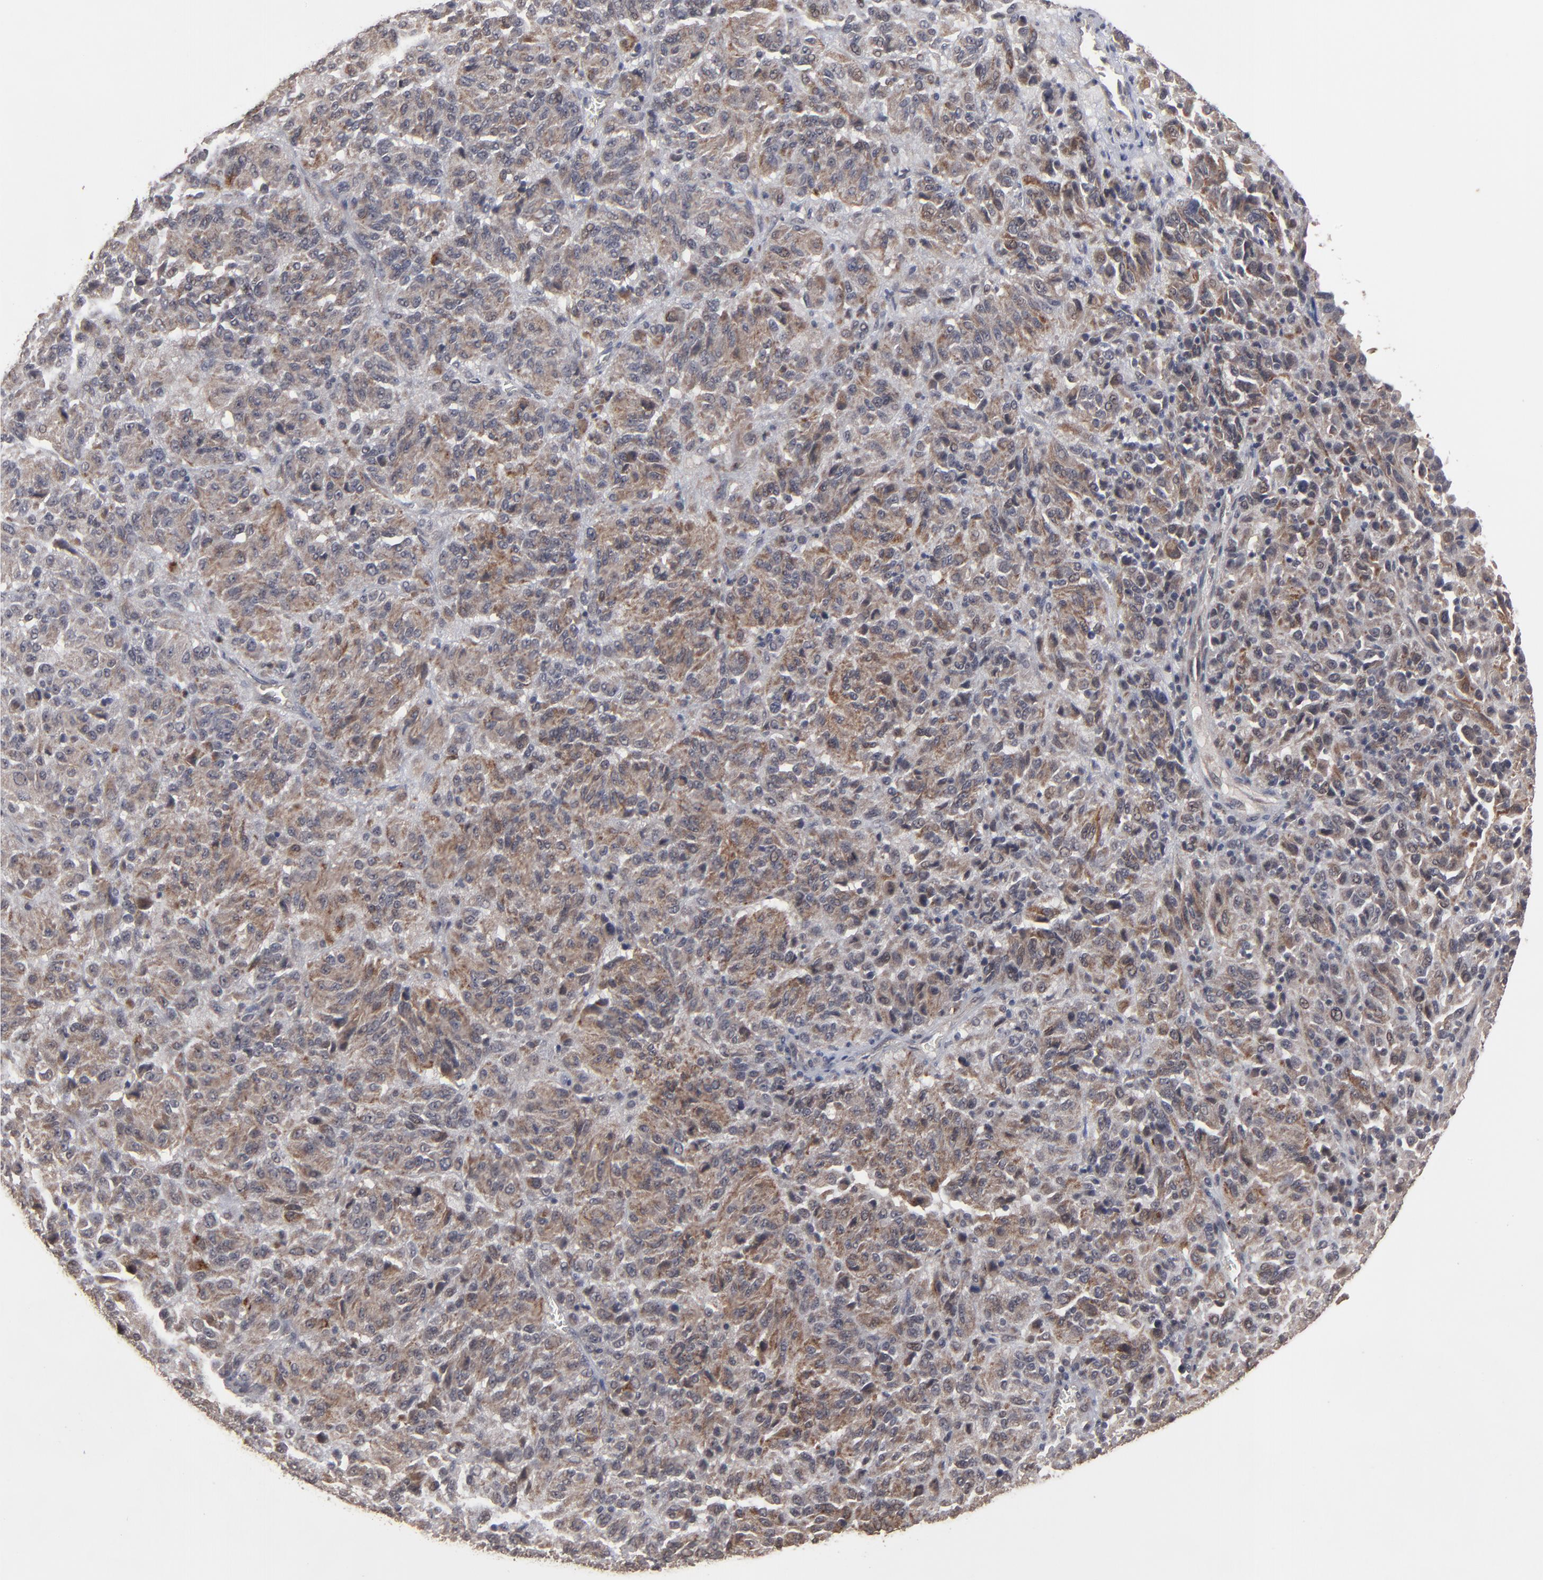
{"staining": {"intensity": "moderate", "quantity": "25%-75%", "location": "cytoplasmic/membranous"}, "tissue": "melanoma", "cell_type": "Tumor cells", "image_type": "cancer", "snomed": [{"axis": "morphology", "description": "Malignant melanoma, Metastatic site"}, {"axis": "topography", "description": "Lung"}], "caption": "High-power microscopy captured an IHC micrograph of malignant melanoma (metastatic site), revealing moderate cytoplasmic/membranous positivity in approximately 25%-75% of tumor cells.", "gene": "SLC22A17", "patient": {"sex": "male", "age": 64}}